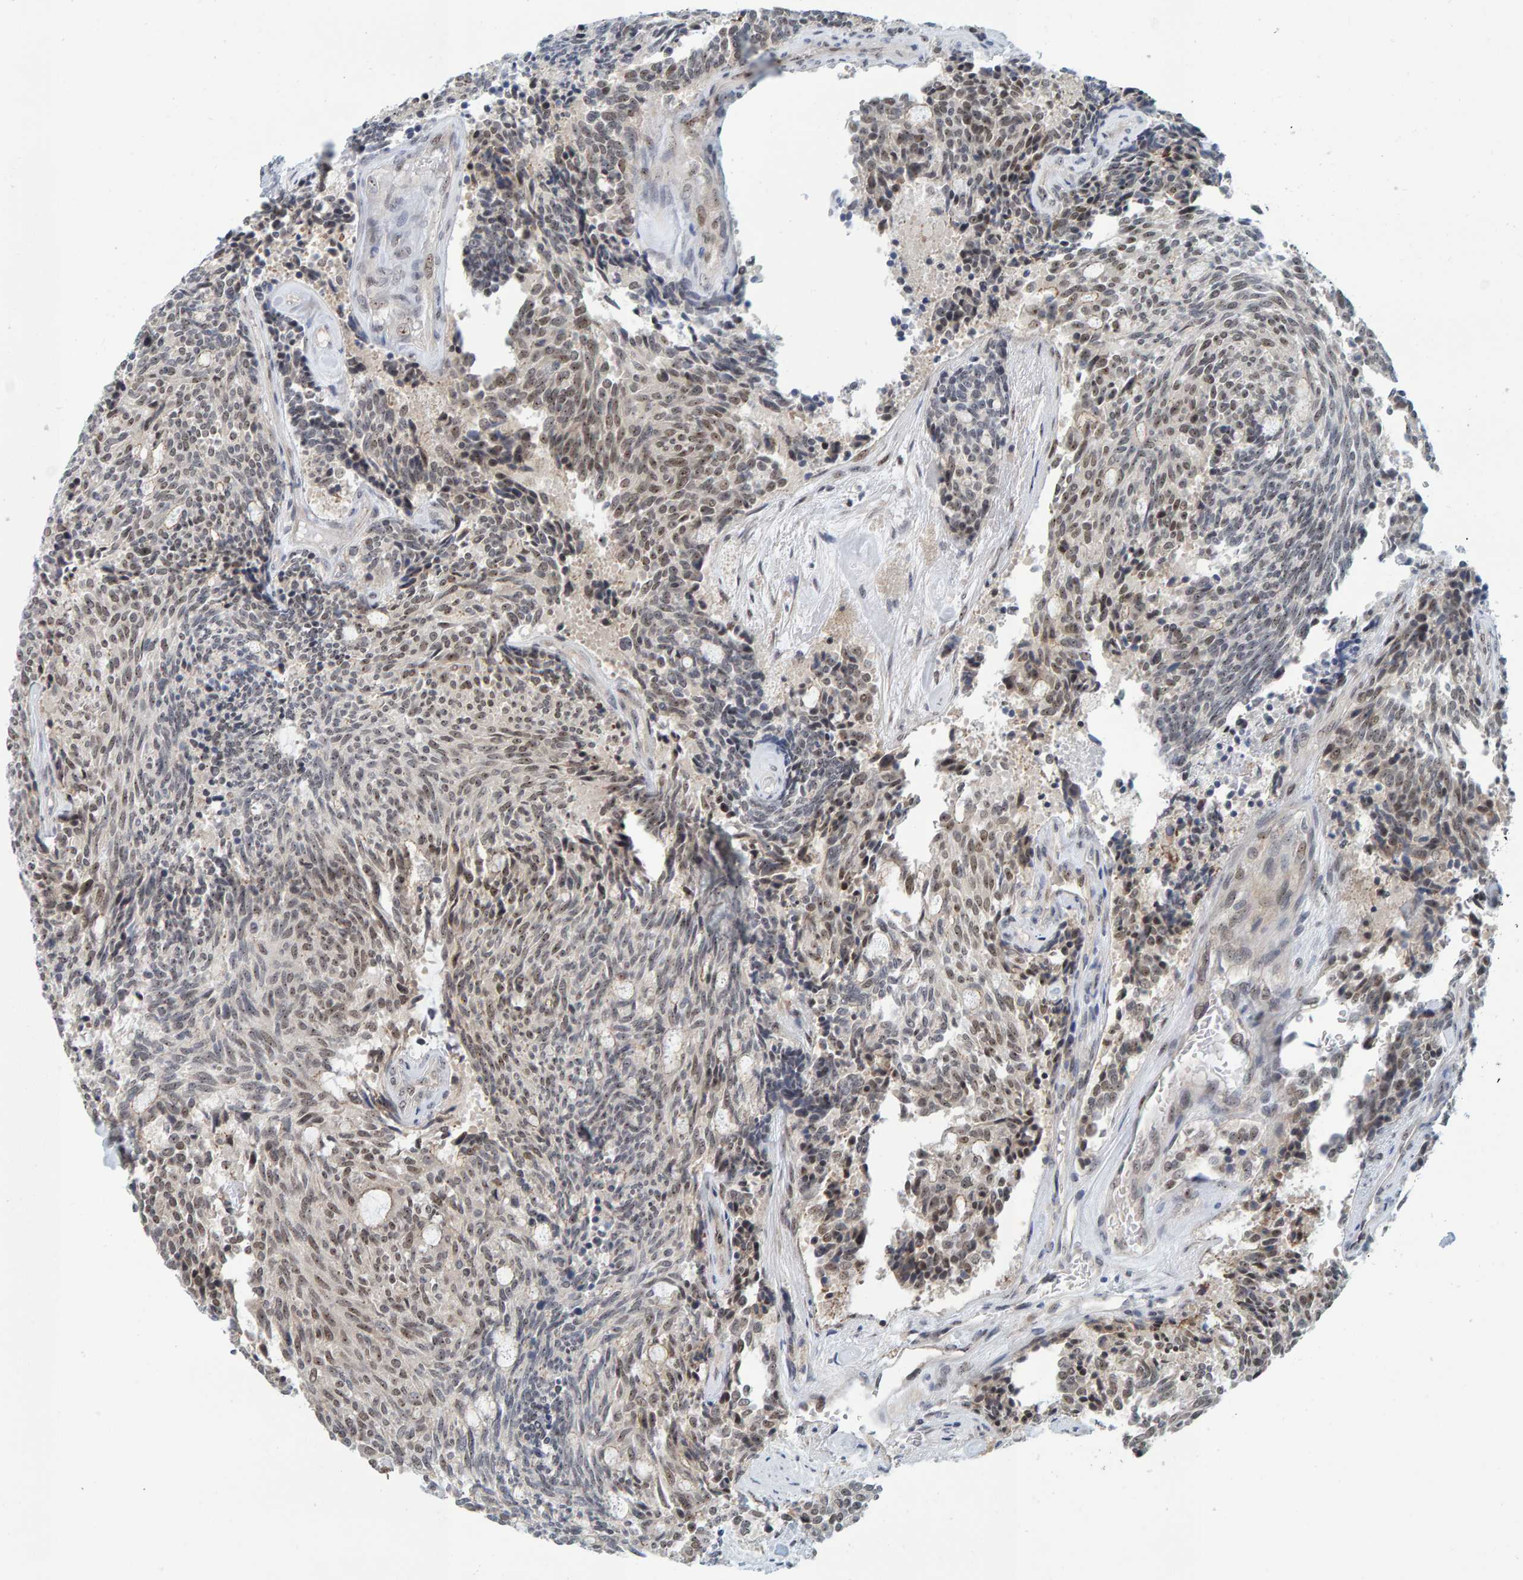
{"staining": {"intensity": "weak", "quantity": ">75%", "location": "nuclear"}, "tissue": "carcinoid", "cell_type": "Tumor cells", "image_type": "cancer", "snomed": [{"axis": "morphology", "description": "Carcinoid, malignant, NOS"}, {"axis": "topography", "description": "Pancreas"}], "caption": "An image of human malignant carcinoid stained for a protein demonstrates weak nuclear brown staining in tumor cells.", "gene": "POLR1E", "patient": {"sex": "female", "age": 54}}